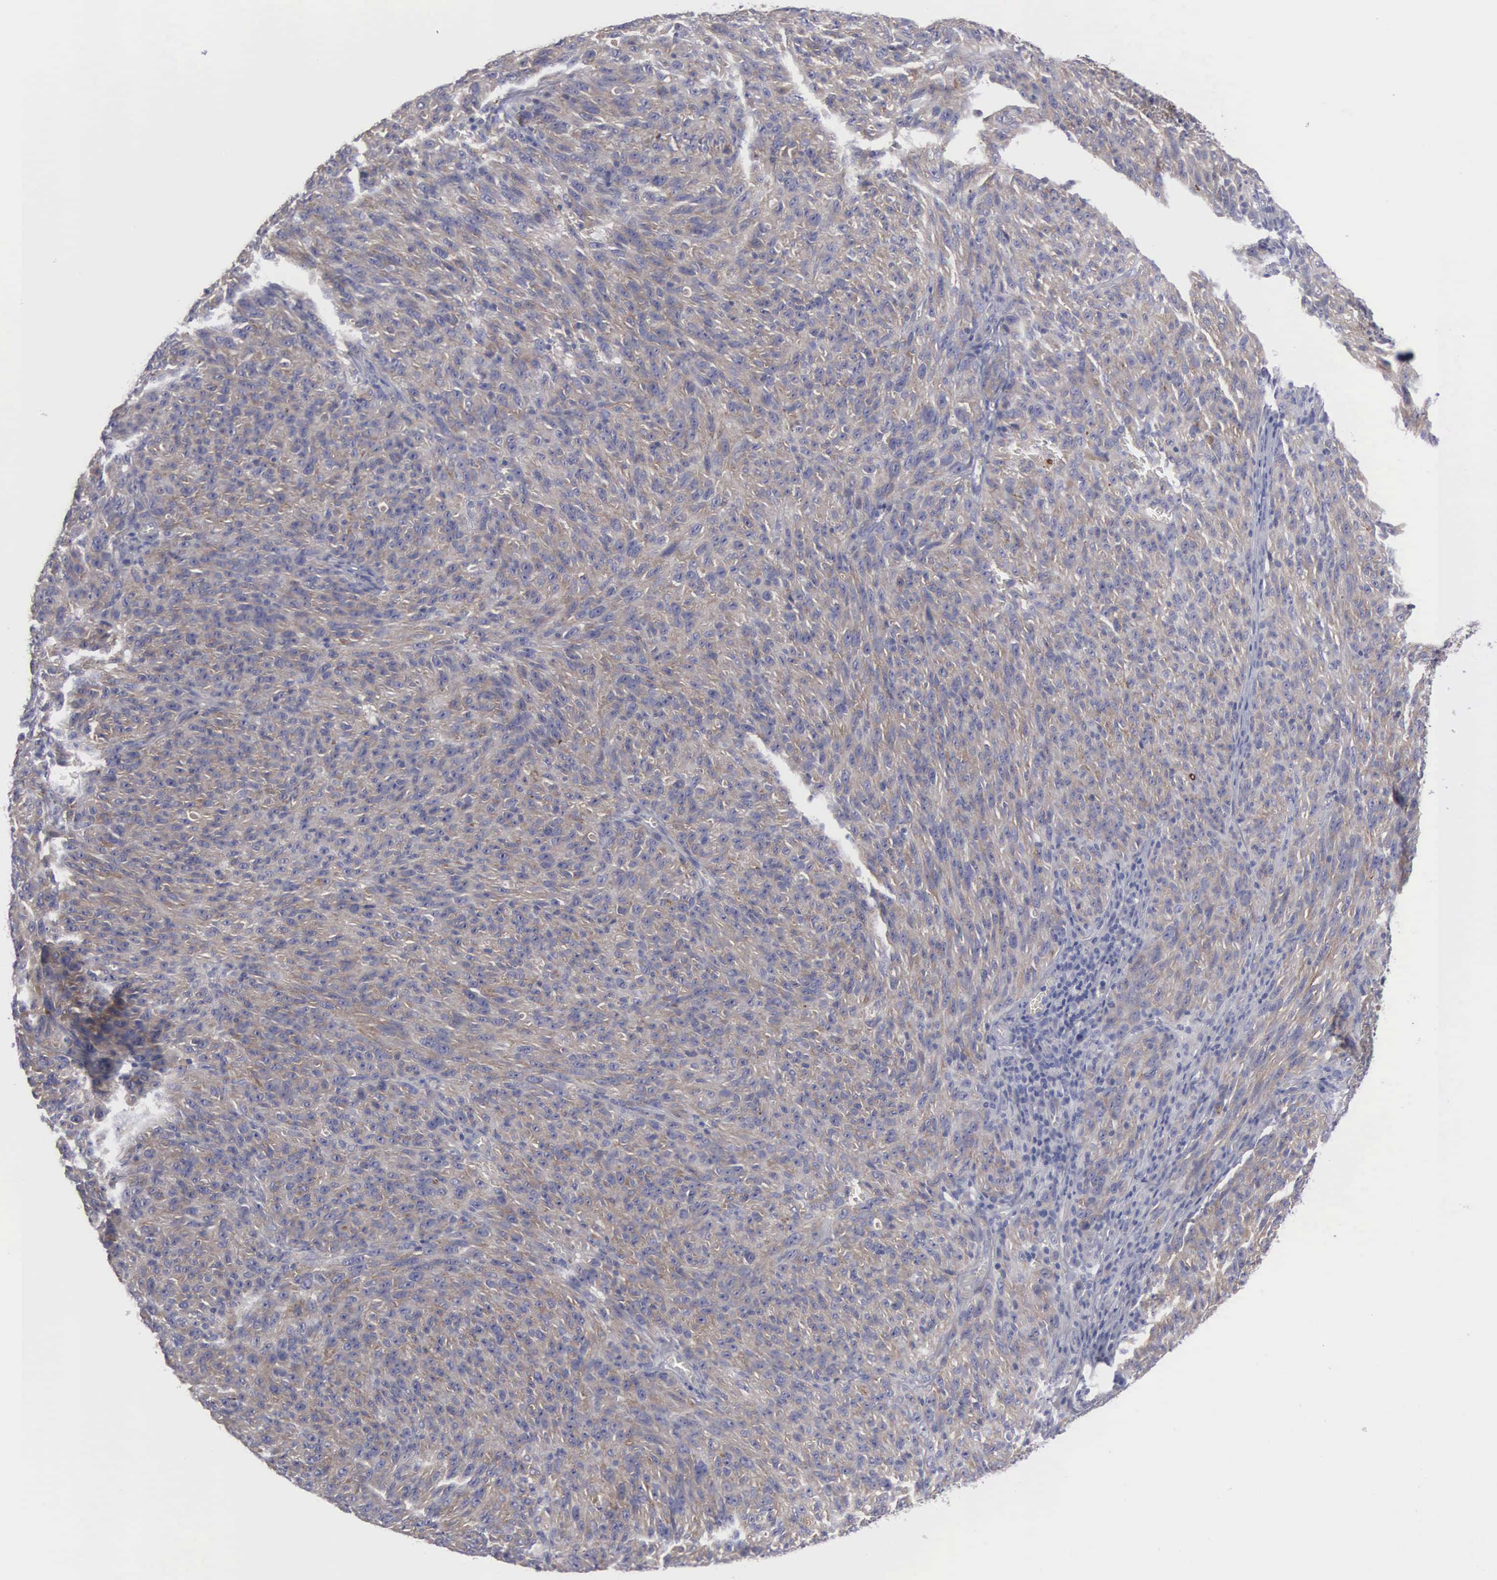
{"staining": {"intensity": "weak", "quantity": ">75%", "location": "cytoplasmic/membranous"}, "tissue": "melanoma", "cell_type": "Tumor cells", "image_type": "cancer", "snomed": [{"axis": "morphology", "description": "Malignant melanoma, NOS"}, {"axis": "topography", "description": "Skin"}], "caption": "The immunohistochemical stain shows weak cytoplasmic/membranous staining in tumor cells of melanoma tissue.", "gene": "CEP170B", "patient": {"sex": "male", "age": 76}}